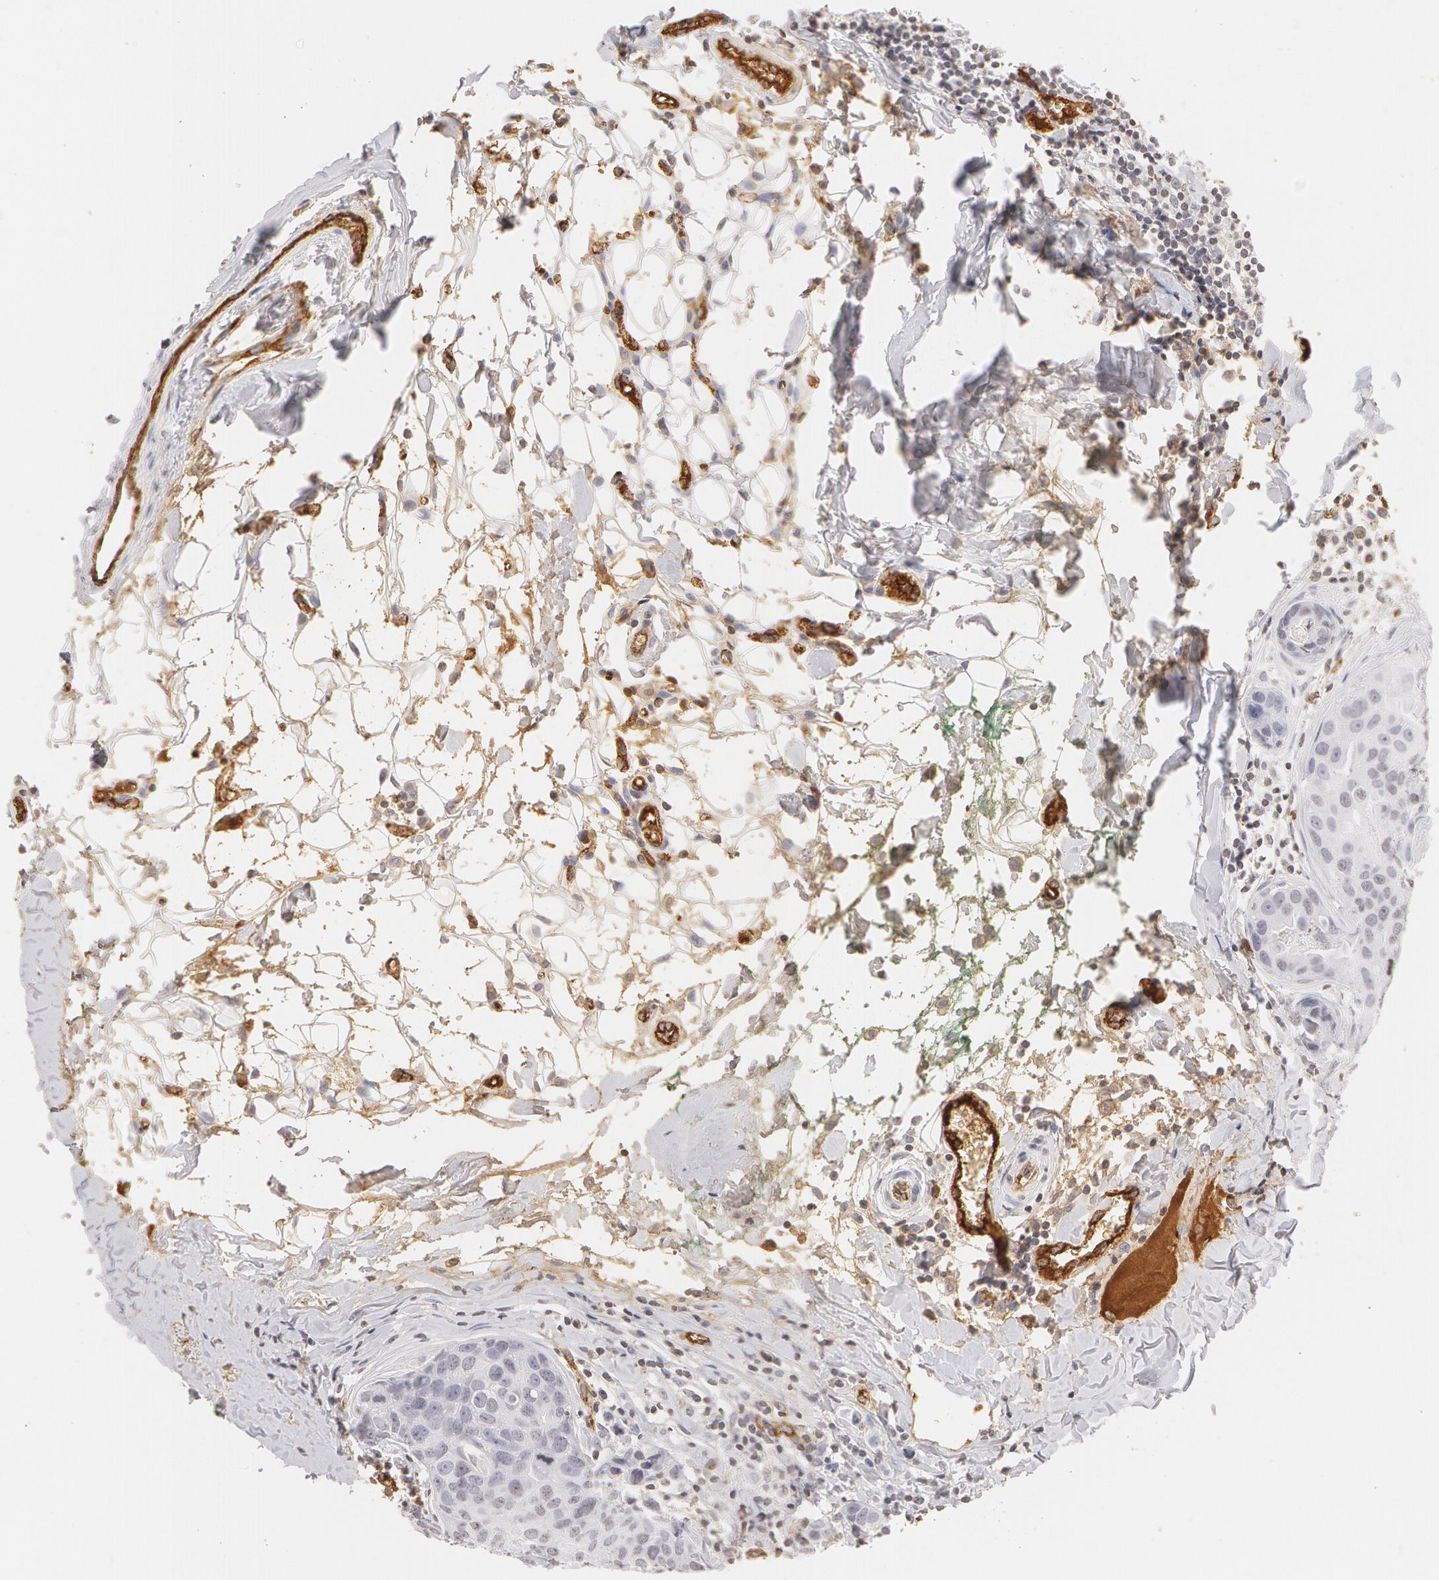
{"staining": {"intensity": "moderate", "quantity": "25%-75%", "location": "cytoplasmic/membranous"}, "tissue": "breast cancer", "cell_type": "Tumor cells", "image_type": "cancer", "snomed": [{"axis": "morphology", "description": "Duct carcinoma"}, {"axis": "topography", "description": "Breast"}], "caption": "There is medium levels of moderate cytoplasmic/membranous expression in tumor cells of invasive ductal carcinoma (breast), as demonstrated by immunohistochemical staining (brown color).", "gene": "VWF", "patient": {"sex": "female", "age": 24}}